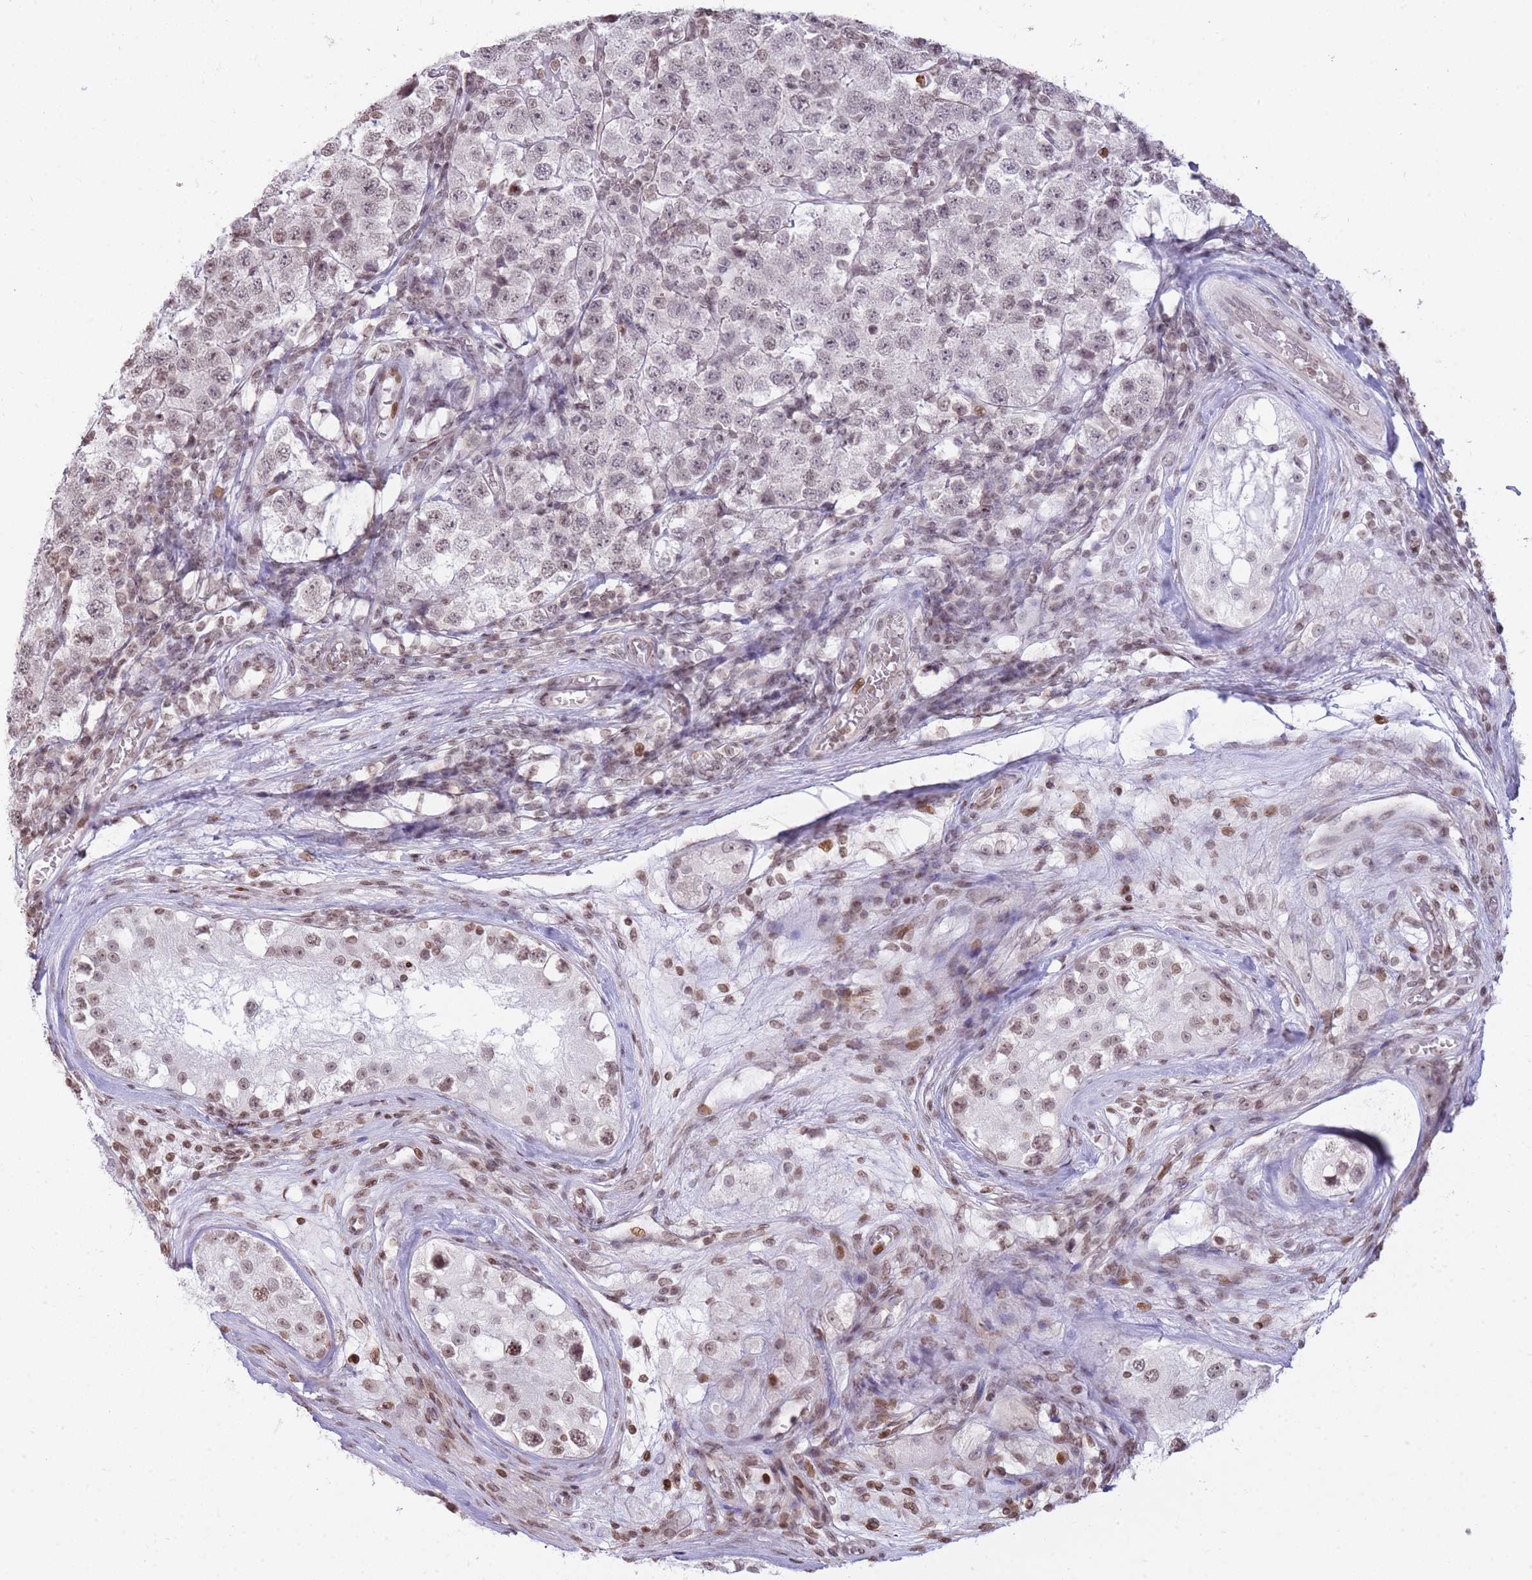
{"staining": {"intensity": "weak", "quantity": "<25%", "location": "nuclear"}, "tissue": "testis cancer", "cell_type": "Tumor cells", "image_type": "cancer", "snomed": [{"axis": "morphology", "description": "Seminoma, NOS"}, {"axis": "topography", "description": "Testis"}], "caption": "This is a photomicrograph of IHC staining of testis cancer (seminoma), which shows no positivity in tumor cells.", "gene": "SHISAL1", "patient": {"sex": "male", "age": 34}}